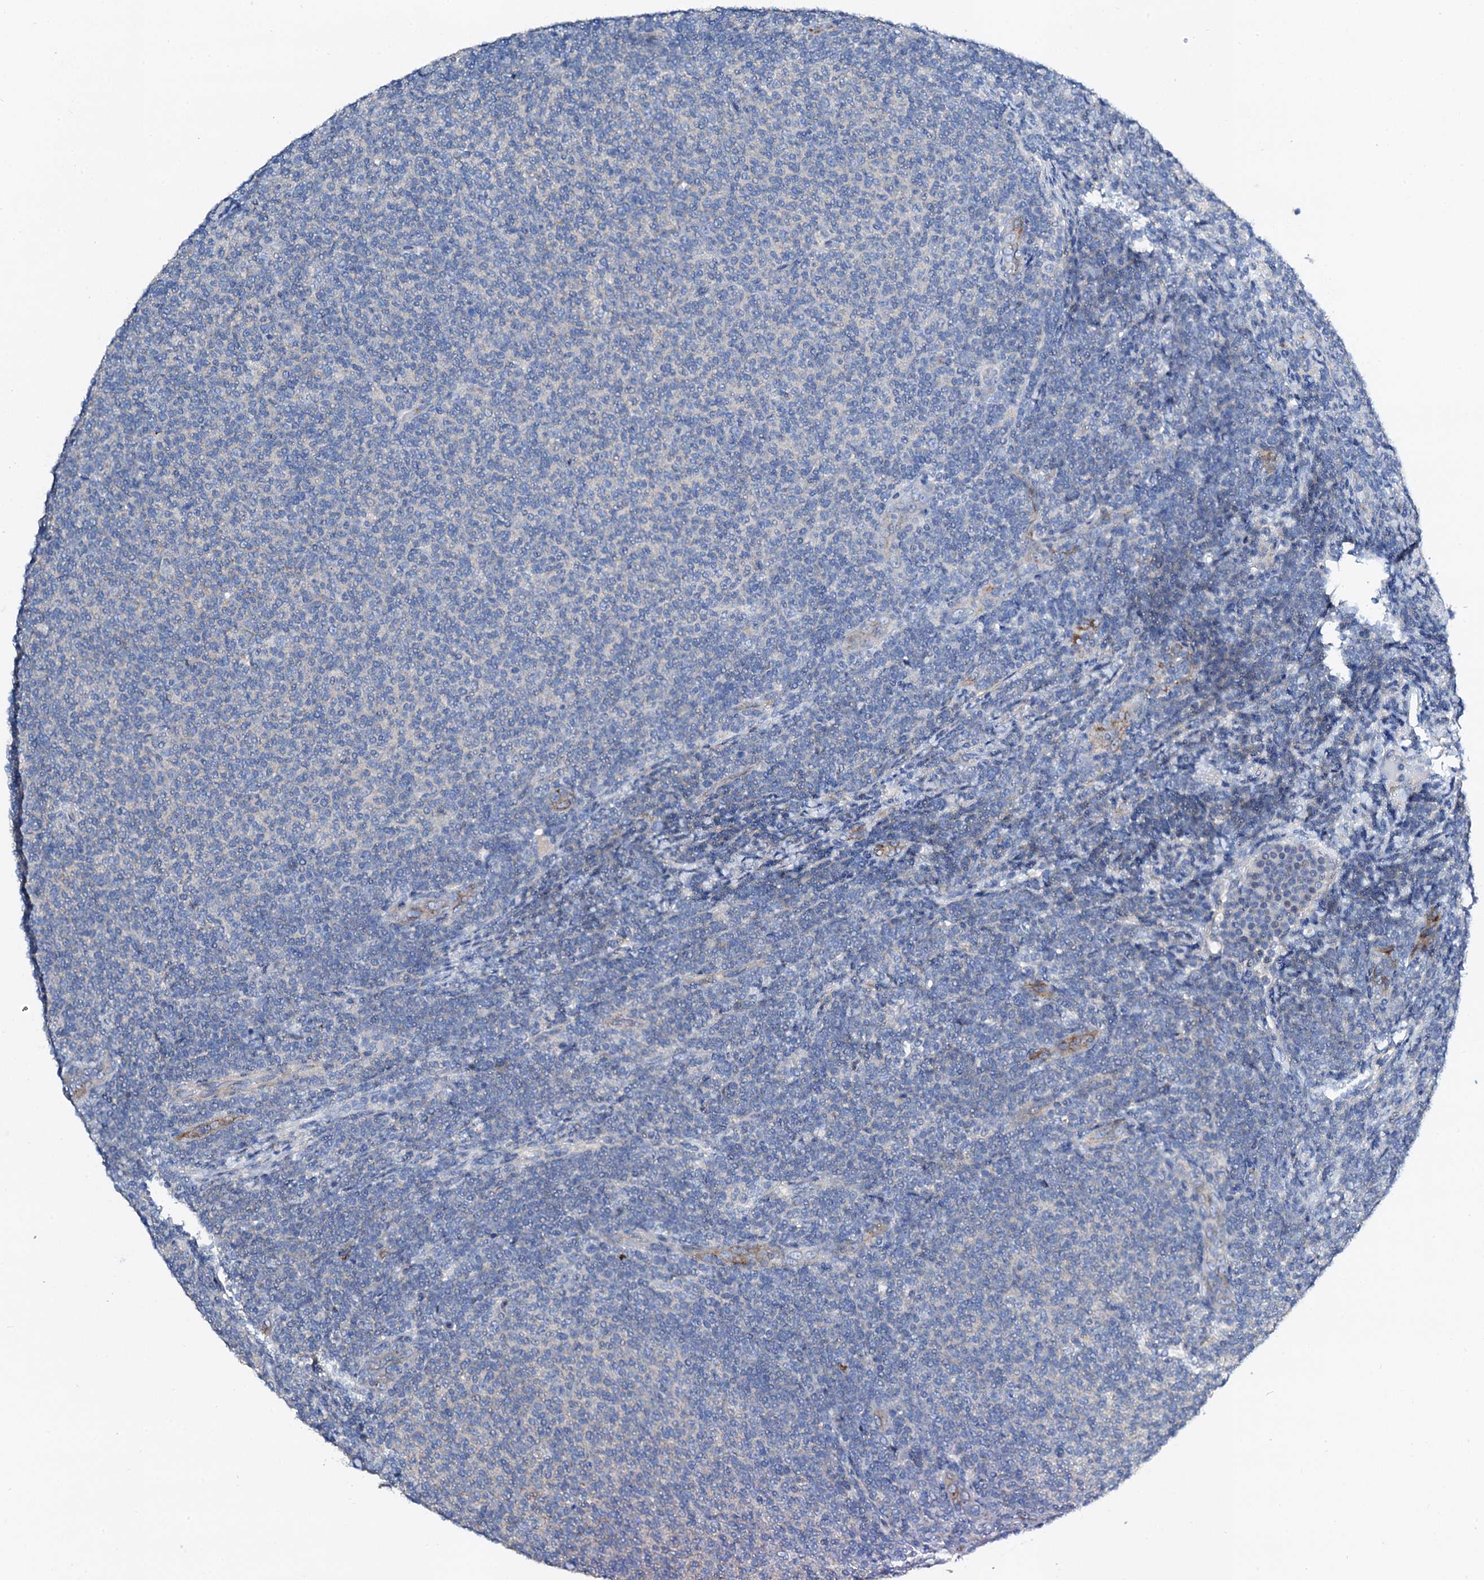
{"staining": {"intensity": "negative", "quantity": "none", "location": "none"}, "tissue": "lymphoma", "cell_type": "Tumor cells", "image_type": "cancer", "snomed": [{"axis": "morphology", "description": "Malignant lymphoma, non-Hodgkin's type, Low grade"}, {"axis": "topography", "description": "Lymph node"}], "caption": "This is an immunohistochemistry (IHC) micrograph of human low-grade malignant lymphoma, non-Hodgkin's type. There is no positivity in tumor cells.", "gene": "FIBIN", "patient": {"sex": "male", "age": 66}}